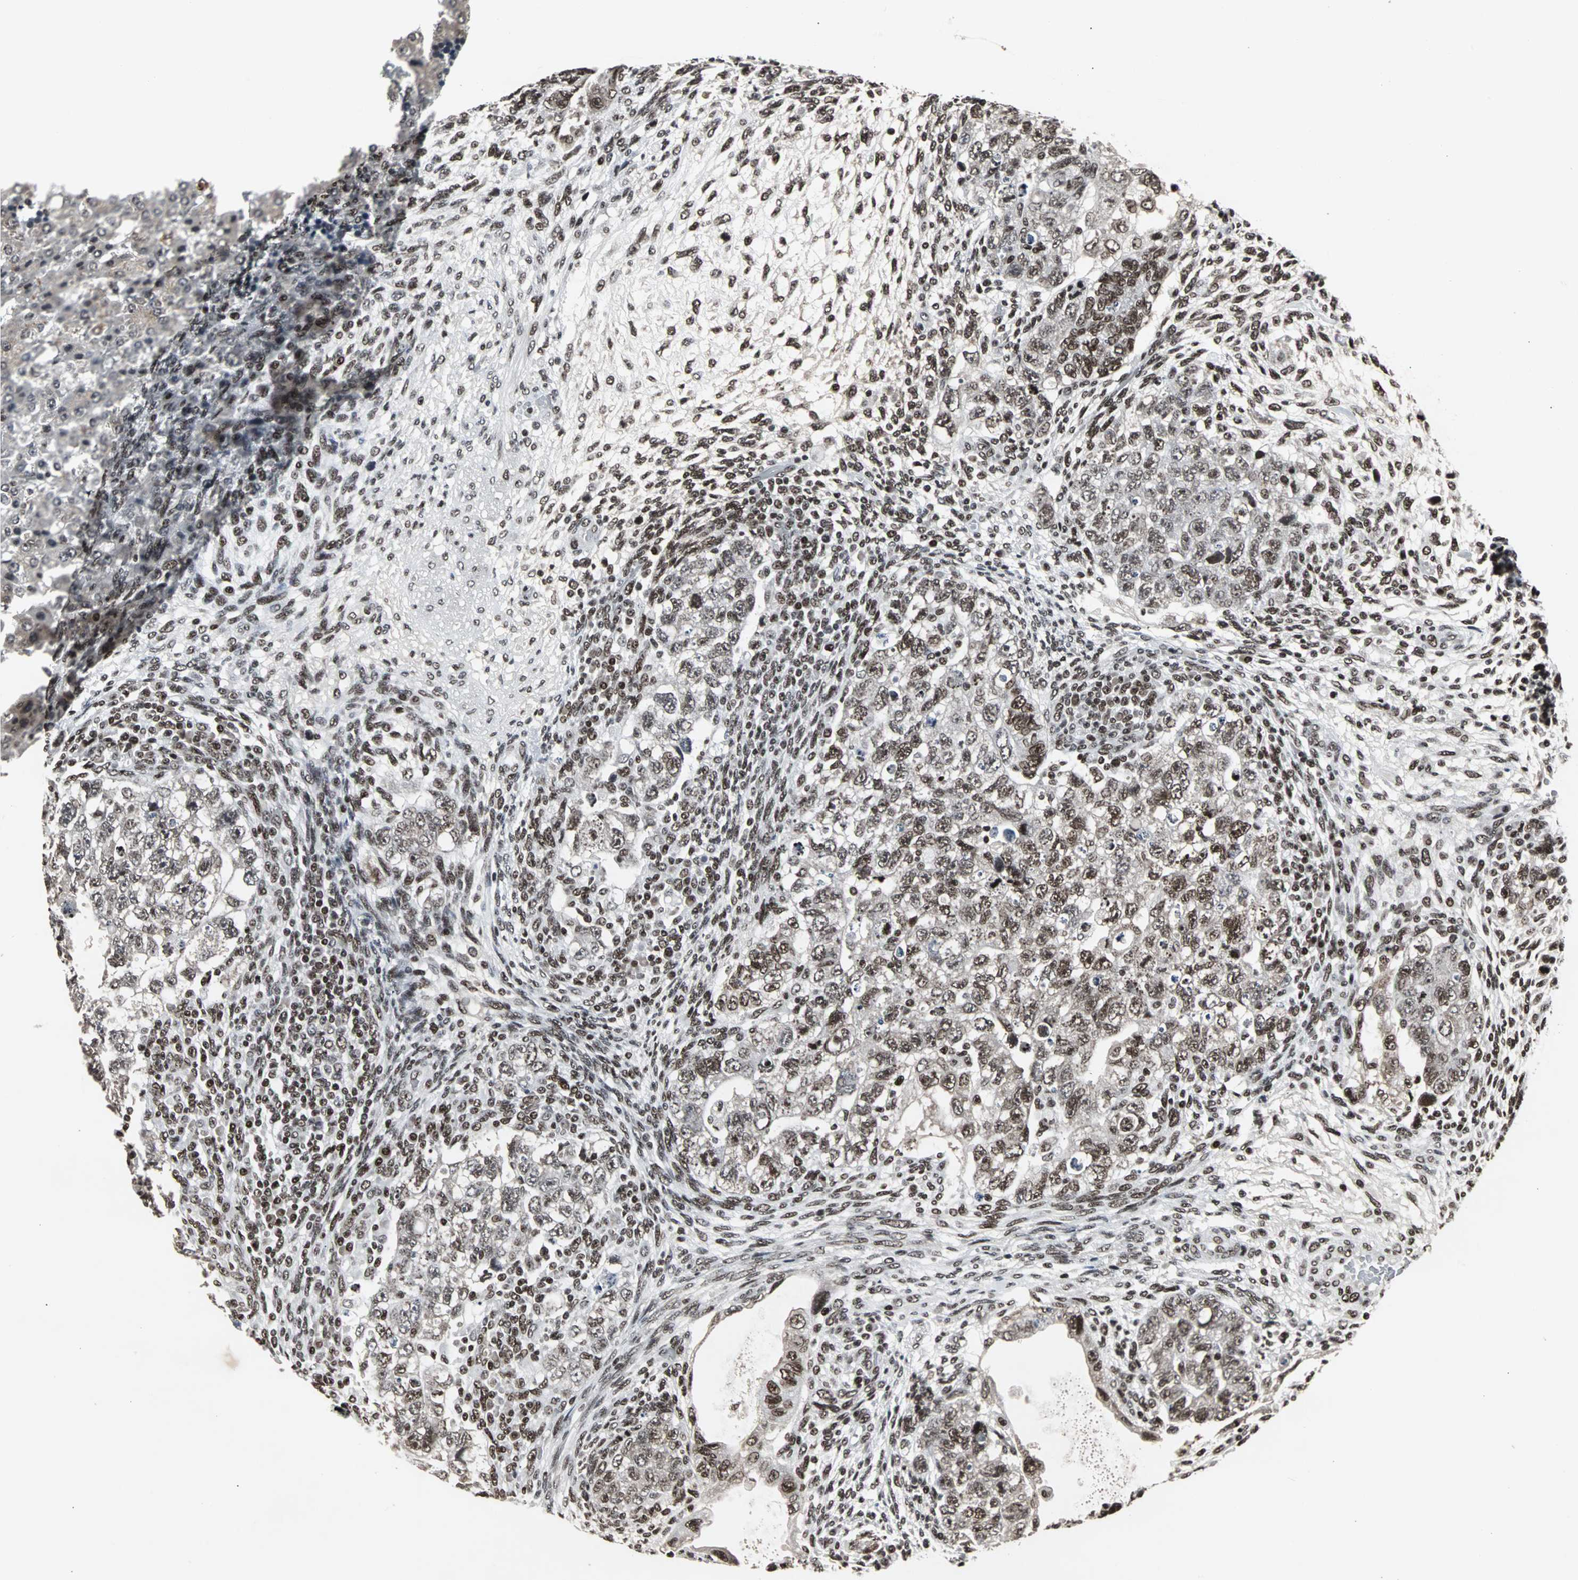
{"staining": {"intensity": "moderate", "quantity": ">75%", "location": "nuclear"}, "tissue": "testis cancer", "cell_type": "Tumor cells", "image_type": "cancer", "snomed": [{"axis": "morphology", "description": "Normal tissue, NOS"}, {"axis": "morphology", "description": "Carcinoma, Embryonal, NOS"}, {"axis": "topography", "description": "Testis"}], "caption": "This is an image of IHC staining of testis cancer (embryonal carcinoma), which shows moderate staining in the nuclear of tumor cells.", "gene": "PNKP", "patient": {"sex": "male", "age": 36}}